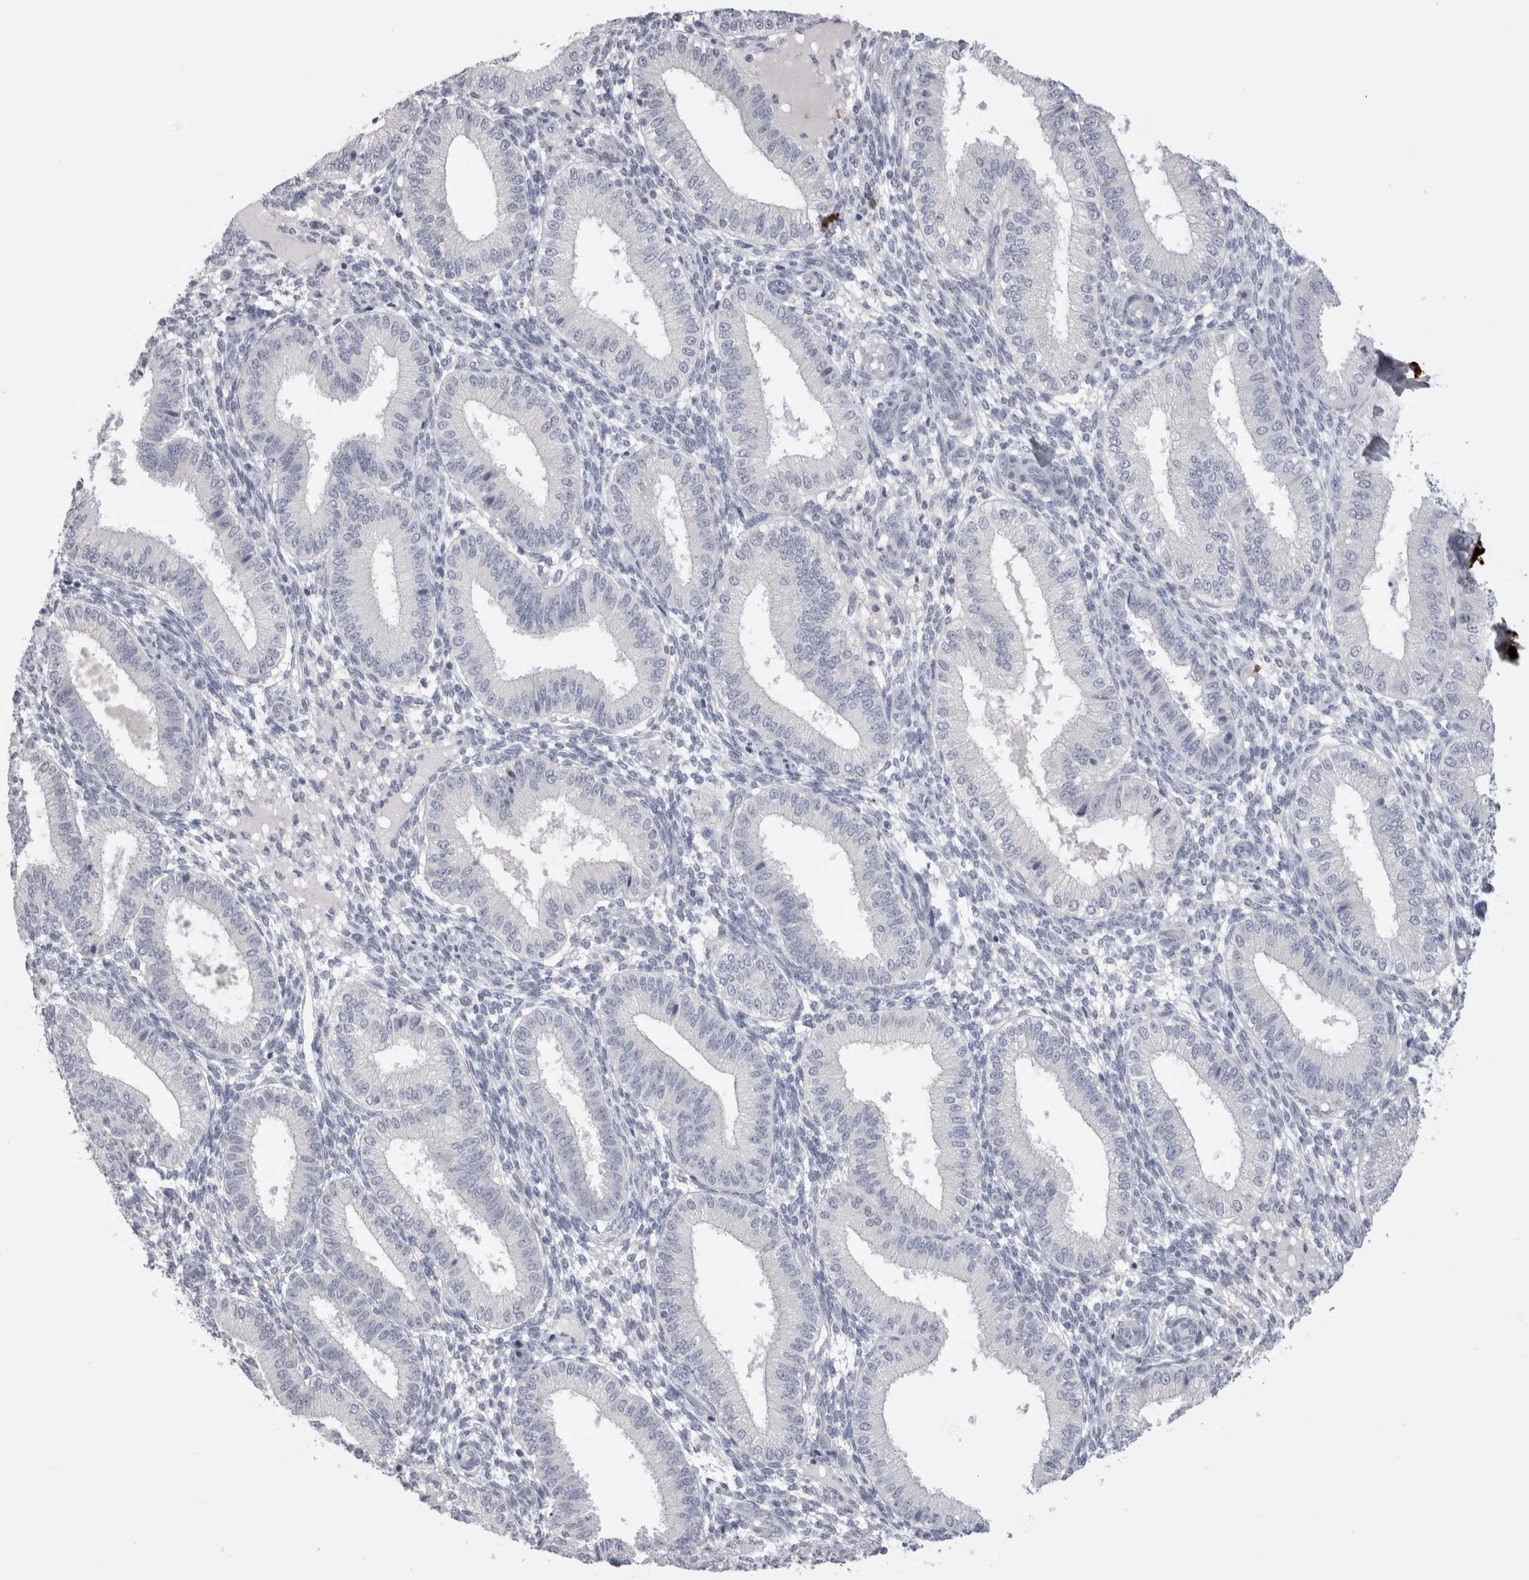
{"staining": {"intensity": "negative", "quantity": "none", "location": "none"}, "tissue": "endometrium", "cell_type": "Cells in endometrial stroma", "image_type": "normal", "snomed": [{"axis": "morphology", "description": "Normal tissue, NOS"}, {"axis": "topography", "description": "Endometrium"}], "caption": "Immunohistochemistry (IHC) image of unremarkable human endometrium stained for a protein (brown), which exhibits no staining in cells in endometrial stroma.", "gene": "SUCNR1", "patient": {"sex": "female", "age": 39}}